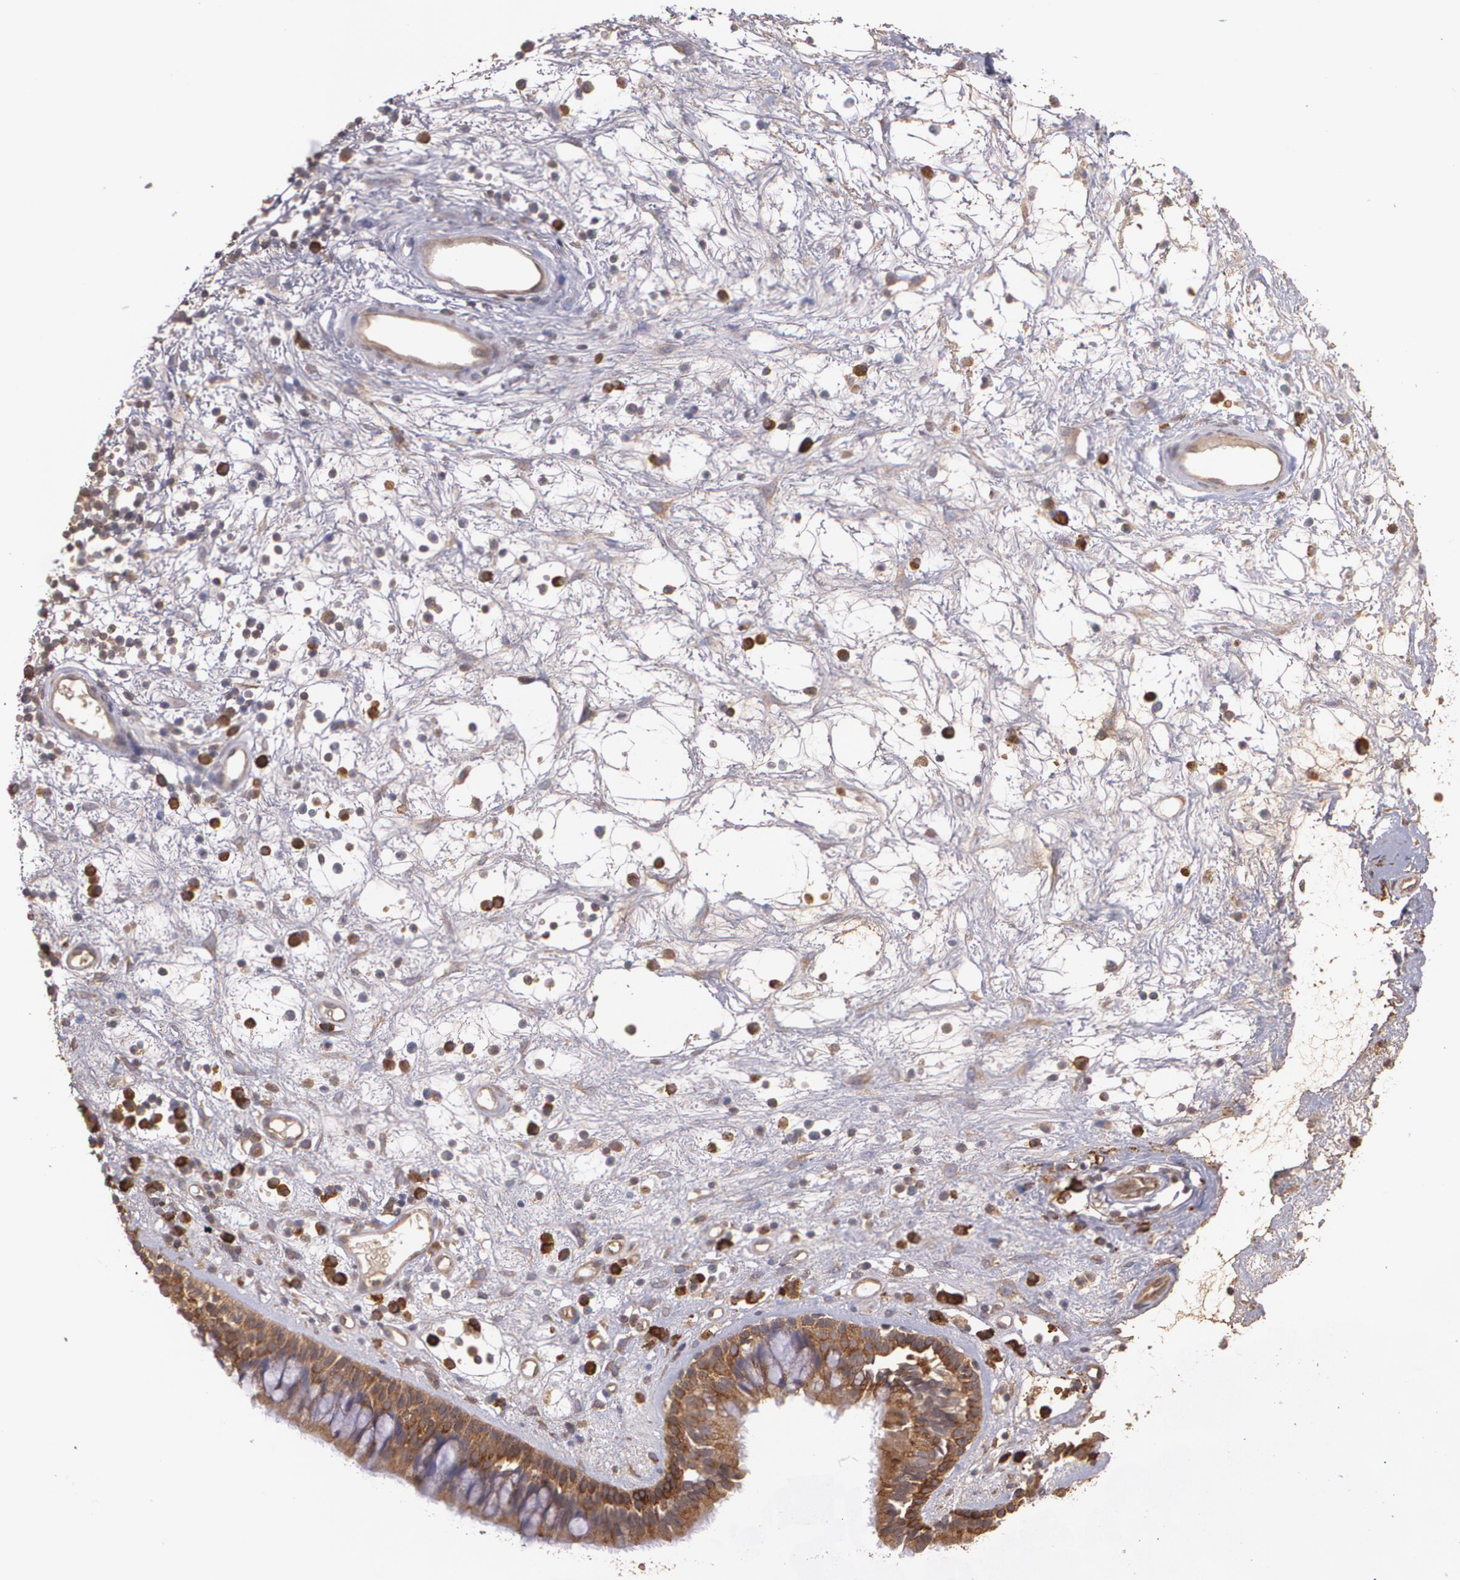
{"staining": {"intensity": "strong", "quantity": ">75%", "location": "cytoplasmic/membranous"}, "tissue": "nasopharynx", "cell_type": "Respiratory epithelial cells", "image_type": "normal", "snomed": [{"axis": "morphology", "description": "Normal tissue, NOS"}, {"axis": "morphology", "description": "Inflammation, NOS"}, {"axis": "topography", "description": "Nasopharynx"}], "caption": "This image shows immunohistochemistry (IHC) staining of benign nasopharynx, with high strong cytoplasmic/membranous staining in approximately >75% of respiratory epithelial cells.", "gene": "ECE1", "patient": {"sex": "male", "age": 48}}